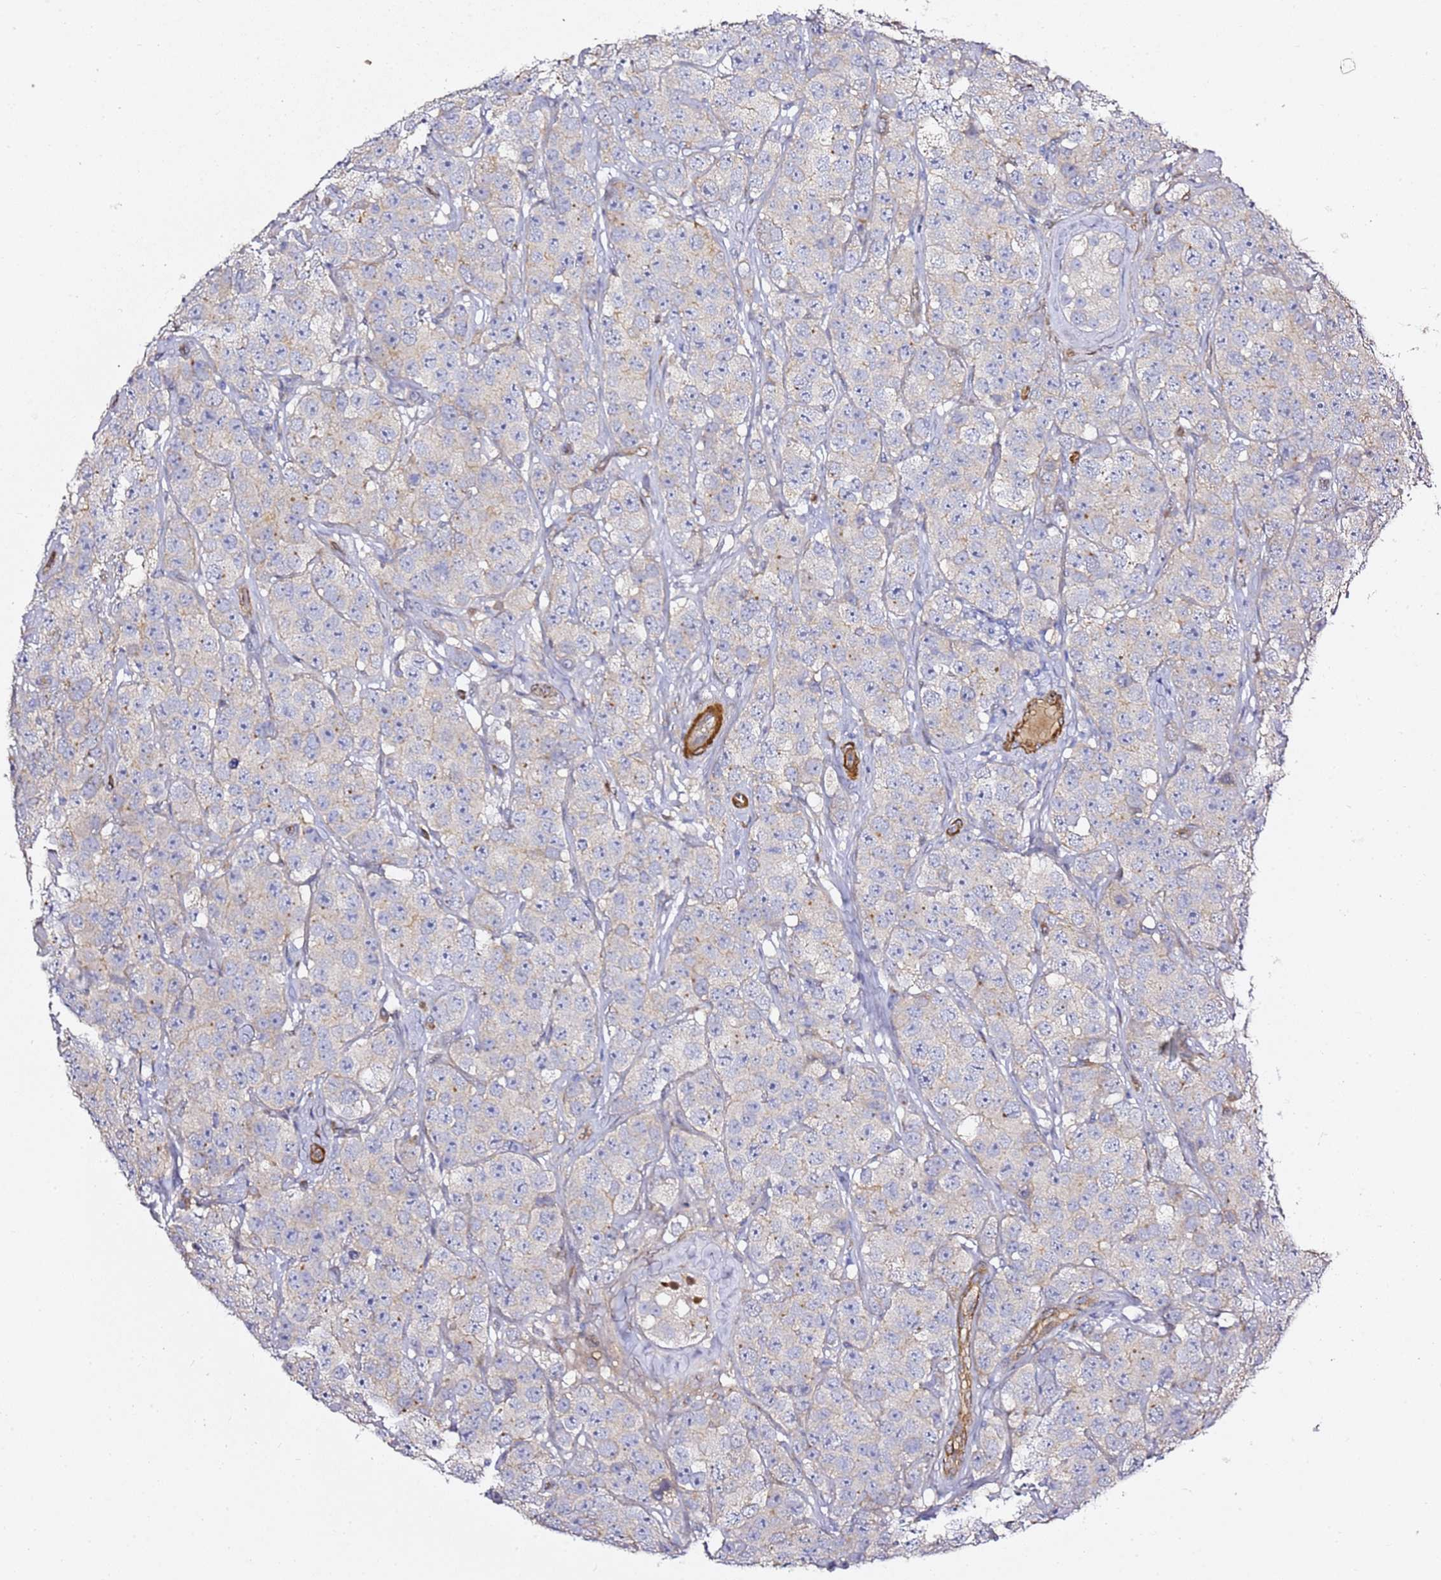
{"staining": {"intensity": "negative", "quantity": "none", "location": "none"}, "tissue": "testis cancer", "cell_type": "Tumor cells", "image_type": "cancer", "snomed": [{"axis": "morphology", "description": "Seminoma, NOS"}, {"axis": "topography", "description": "Testis"}], "caption": "A histopathology image of testis seminoma stained for a protein displays no brown staining in tumor cells.", "gene": "EPS8L1", "patient": {"sex": "male", "age": 28}}